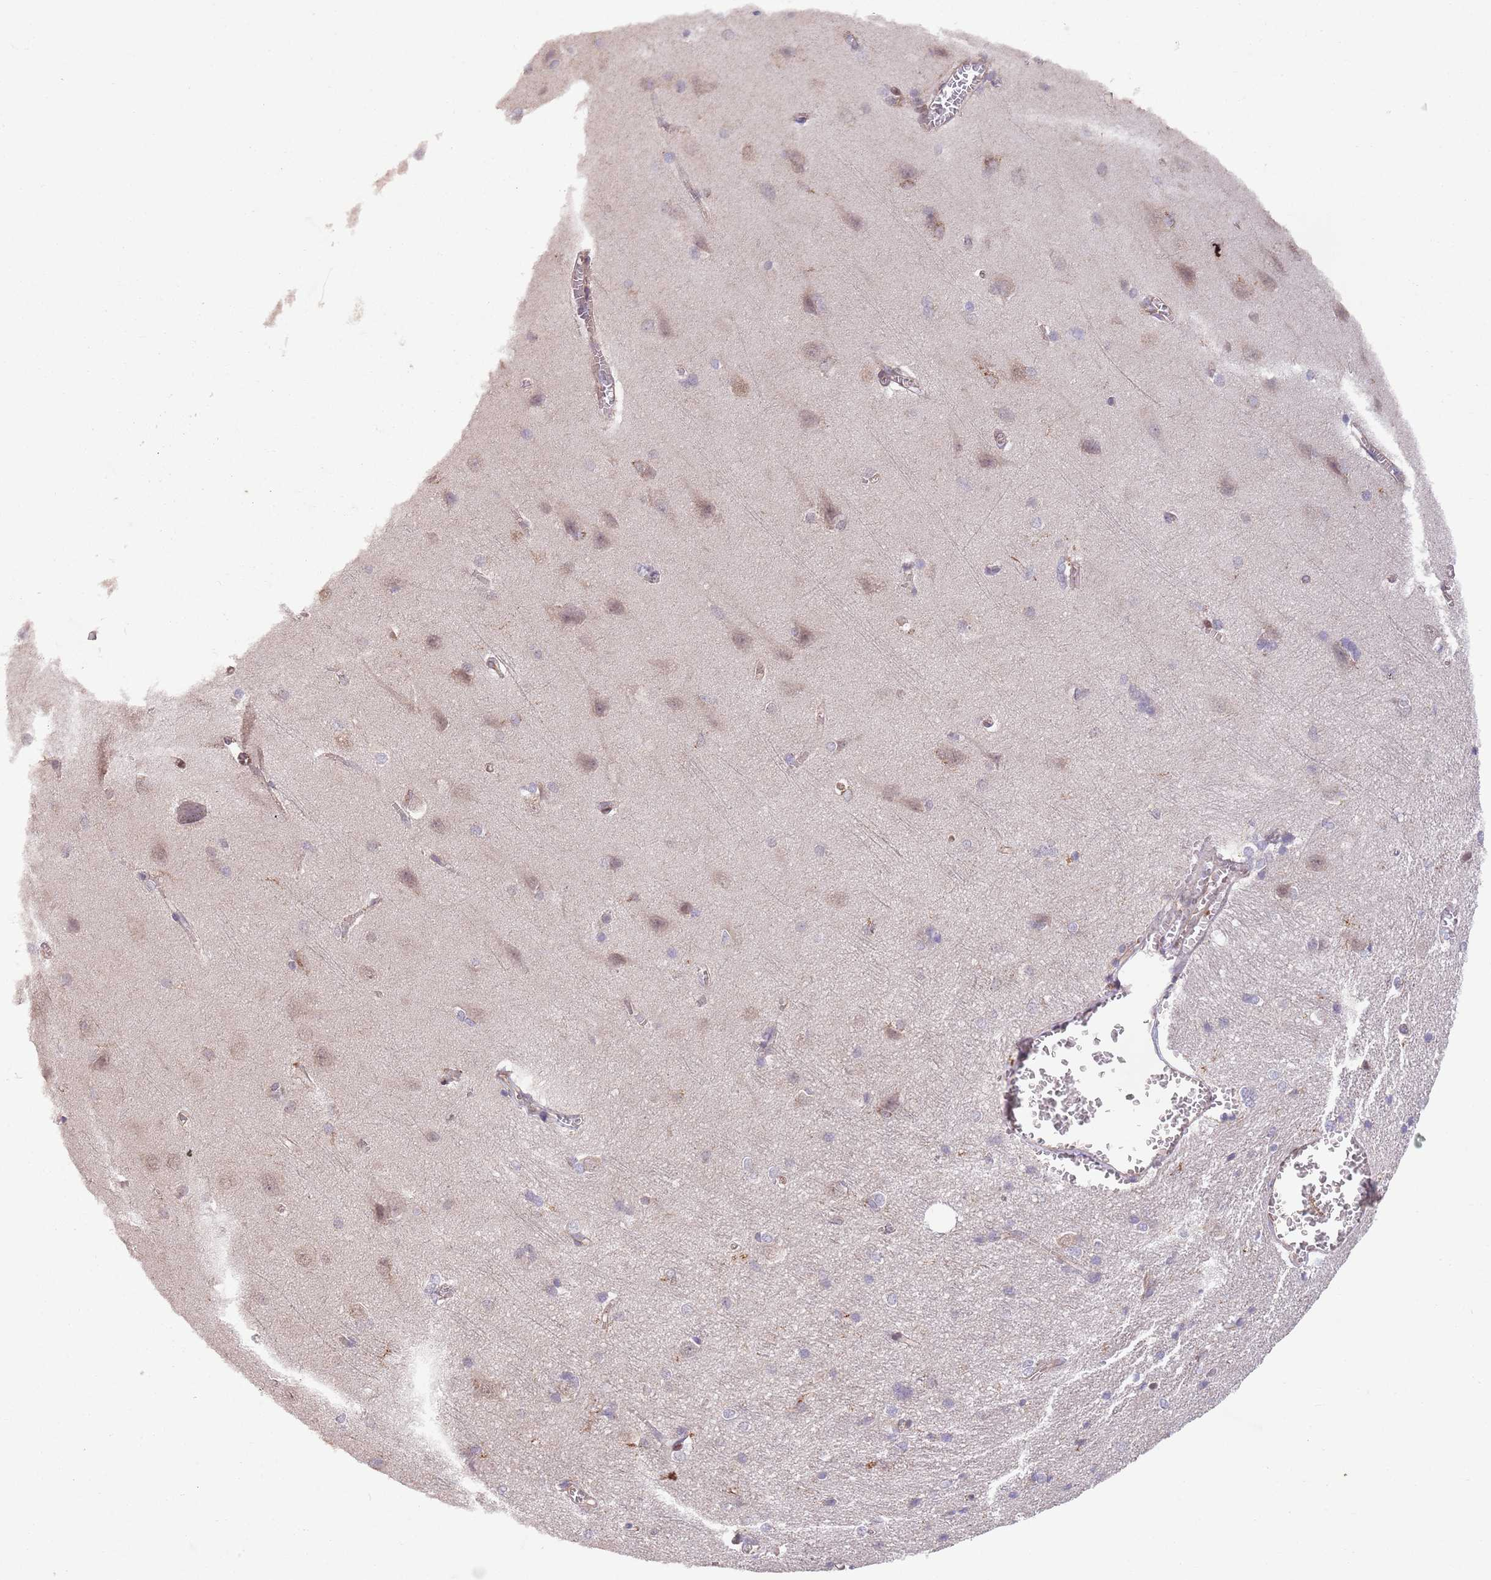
{"staining": {"intensity": "moderate", "quantity": "25%-75%", "location": "cytoplasmic/membranous"}, "tissue": "cerebral cortex", "cell_type": "Endothelial cells", "image_type": "normal", "snomed": [{"axis": "morphology", "description": "Normal tissue, NOS"}, {"axis": "topography", "description": "Cerebral cortex"}], "caption": "The immunohistochemical stain highlights moderate cytoplasmic/membranous positivity in endothelial cells of benign cerebral cortex.", "gene": "CHD9", "patient": {"sex": "male", "age": 37}}